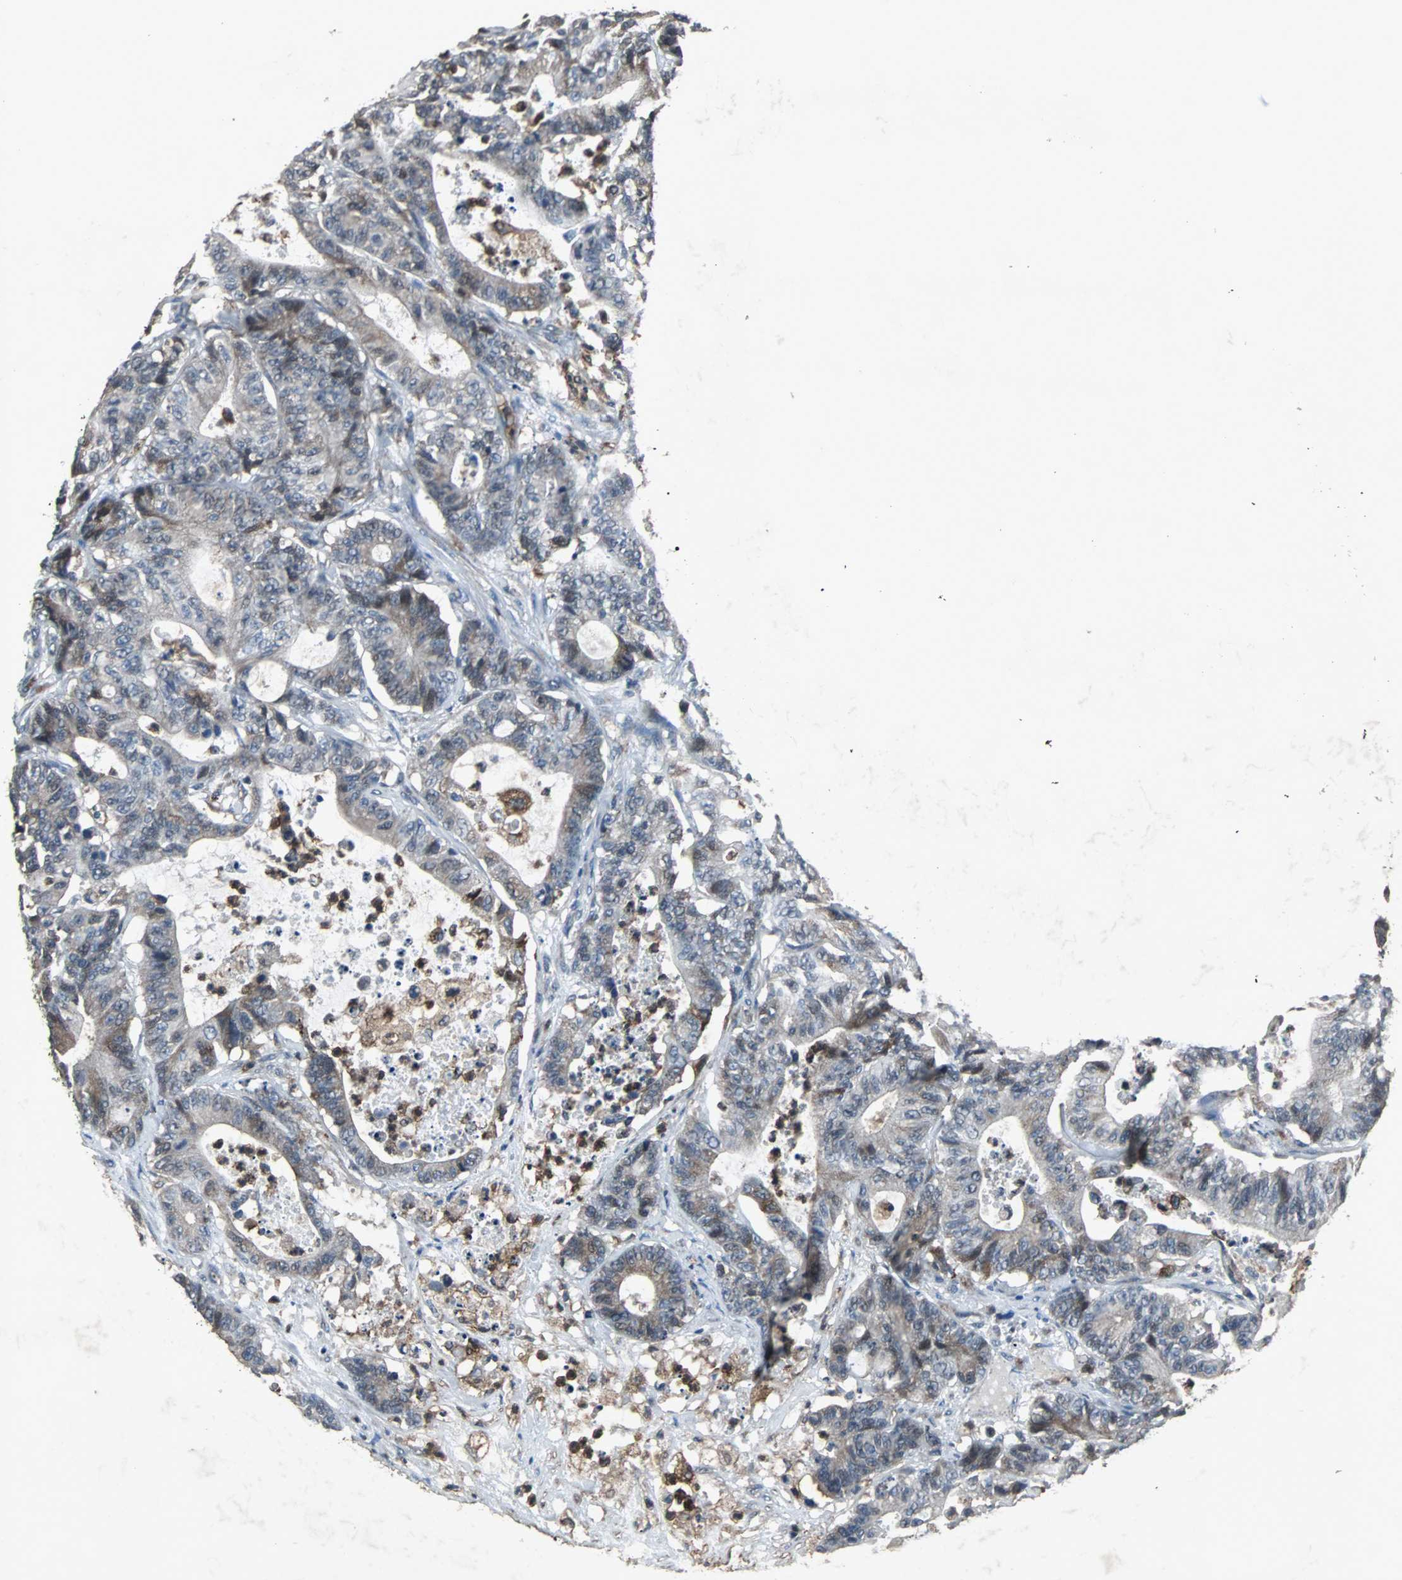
{"staining": {"intensity": "weak", "quantity": "25%-75%", "location": "cytoplasmic/membranous"}, "tissue": "colorectal cancer", "cell_type": "Tumor cells", "image_type": "cancer", "snomed": [{"axis": "morphology", "description": "Adenocarcinoma, NOS"}, {"axis": "topography", "description": "Colon"}], "caption": "Immunohistochemical staining of adenocarcinoma (colorectal) shows weak cytoplasmic/membranous protein staining in about 25%-75% of tumor cells.", "gene": "SOS1", "patient": {"sex": "female", "age": 84}}